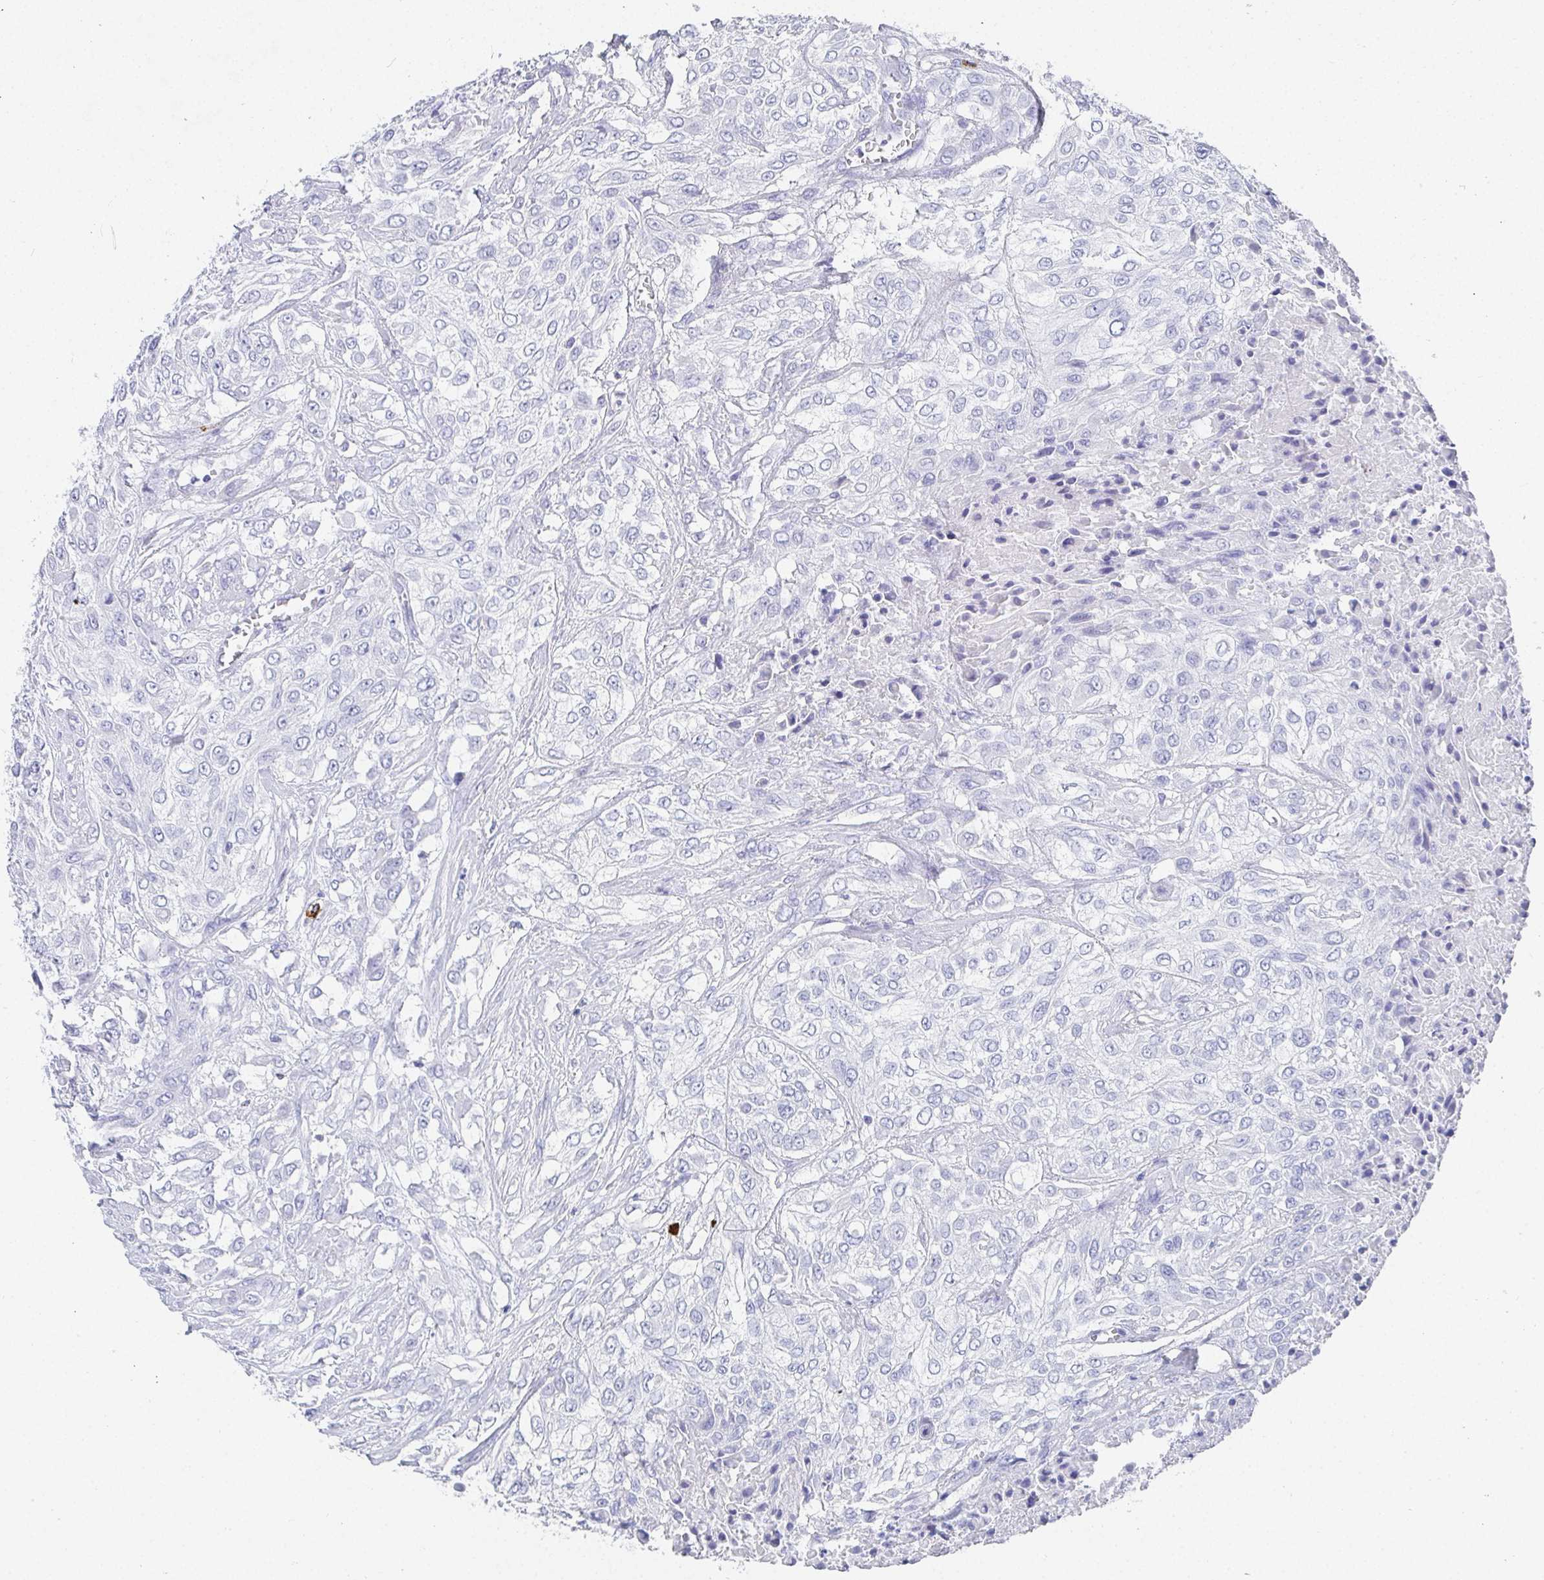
{"staining": {"intensity": "negative", "quantity": "none", "location": "none"}, "tissue": "urothelial cancer", "cell_type": "Tumor cells", "image_type": "cancer", "snomed": [{"axis": "morphology", "description": "Urothelial carcinoma, High grade"}, {"axis": "topography", "description": "Urinary bladder"}], "caption": "Immunohistochemistry image of neoplastic tissue: high-grade urothelial carcinoma stained with DAB shows no significant protein positivity in tumor cells.", "gene": "GRIA1", "patient": {"sex": "male", "age": 57}}